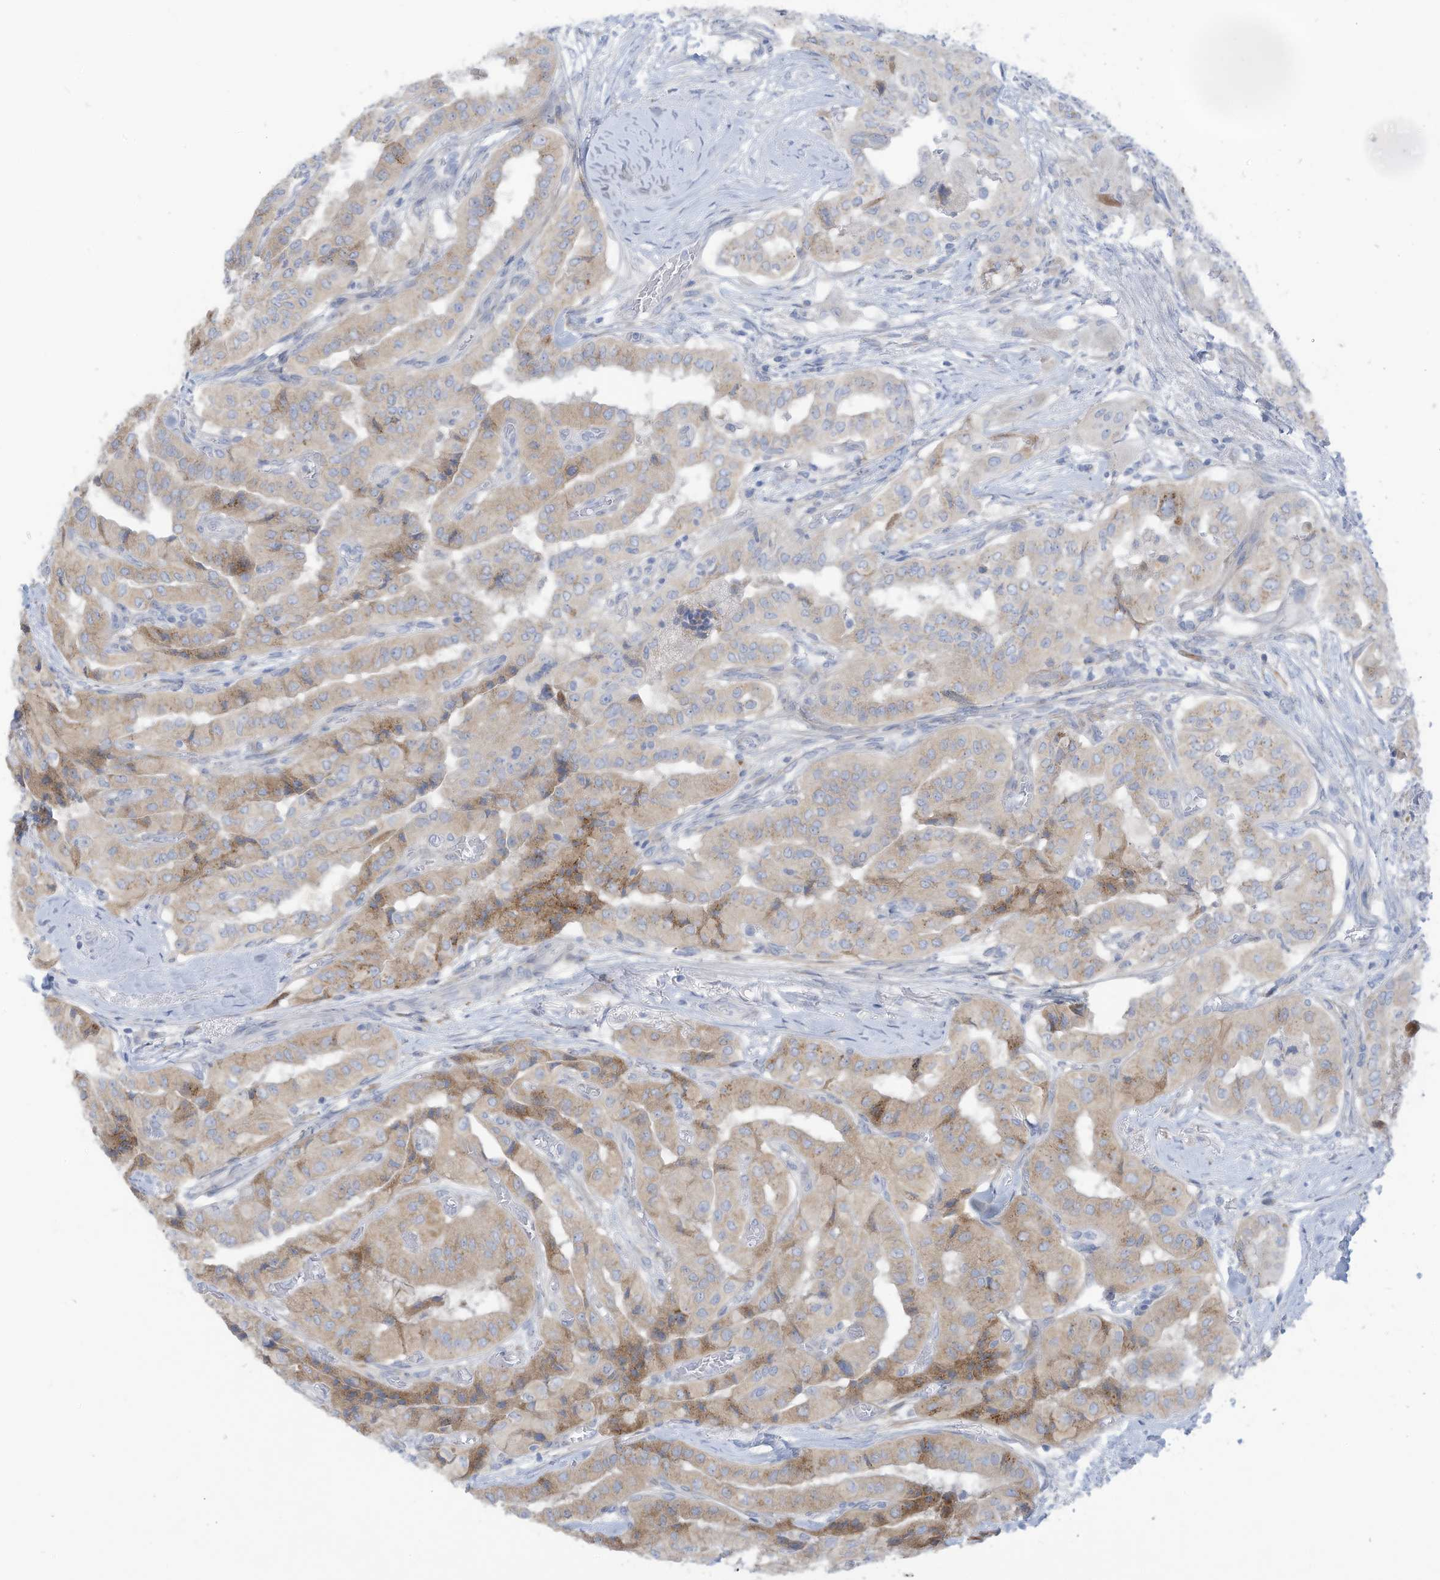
{"staining": {"intensity": "weak", "quantity": "25%-75%", "location": "cytoplasmic/membranous"}, "tissue": "thyroid cancer", "cell_type": "Tumor cells", "image_type": "cancer", "snomed": [{"axis": "morphology", "description": "Papillary adenocarcinoma, NOS"}, {"axis": "topography", "description": "Thyroid gland"}], "caption": "The photomicrograph displays immunohistochemical staining of thyroid cancer. There is weak cytoplasmic/membranous expression is present in approximately 25%-75% of tumor cells. The staining was performed using DAB to visualize the protein expression in brown, while the nuclei were stained in blue with hematoxylin (Magnification: 20x).", "gene": "TRMT2B", "patient": {"sex": "female", "age": 59}}